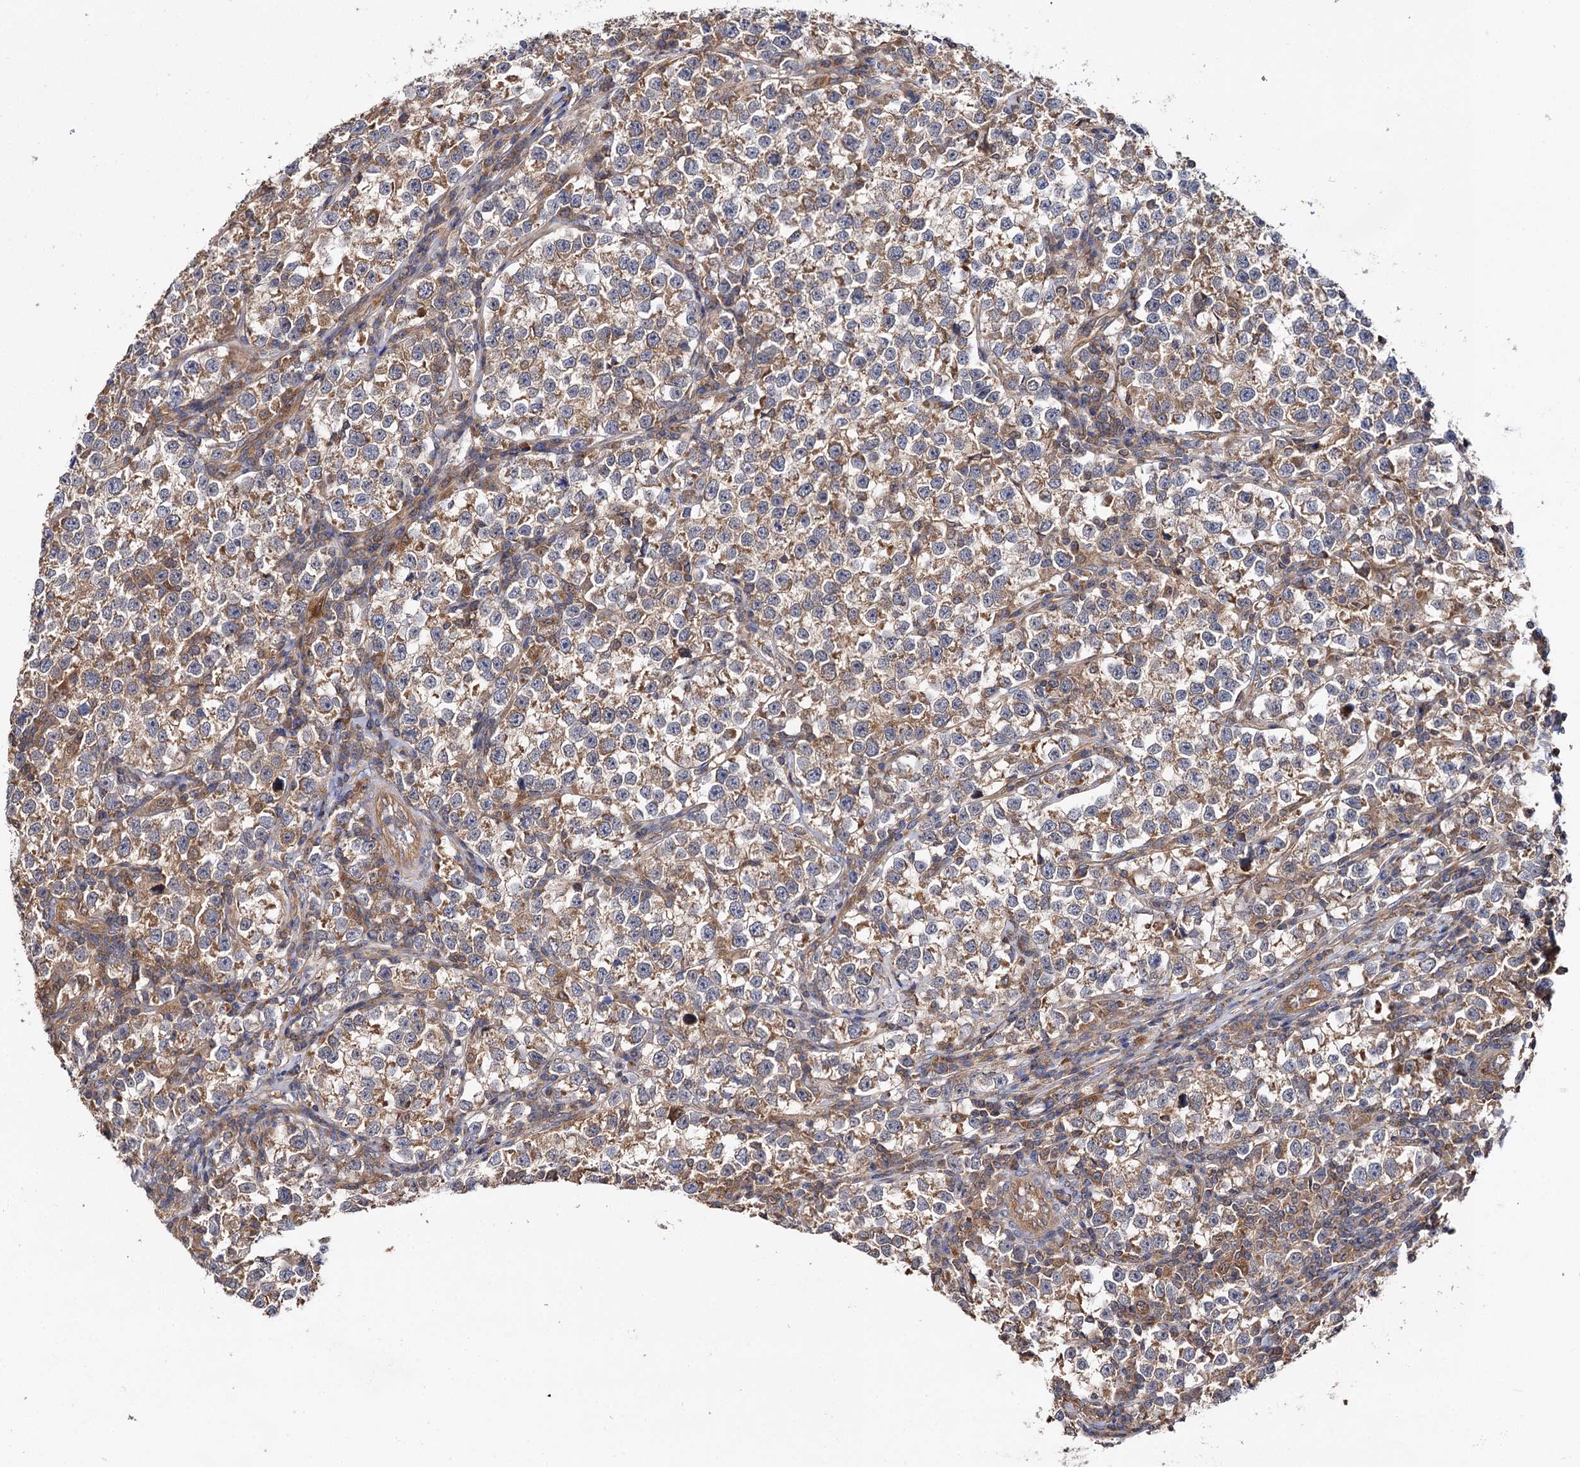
{"staining": {"intensity": "moderate", "quantity": ">75%", "location": "cytoplasmic/membranous"}, "tissue": "testis cancer", "cell_type": "Tumor cells", "image_type": "cancer", "snomed": [{"axis": "morphology", "description": "Normal tissue, NOS"}, {"axis": "morphology", "description": "Seminoma, NOS"}, {"axis": "topography", "description": "Testis"}], "caption": "A brown stain shows moderate cytoplasmic/membranous positivity of a protein in testis cancer (seminoma) tumor cells.", "gene": "IDI1", "patient": {"sex": "male", "age": 43}}